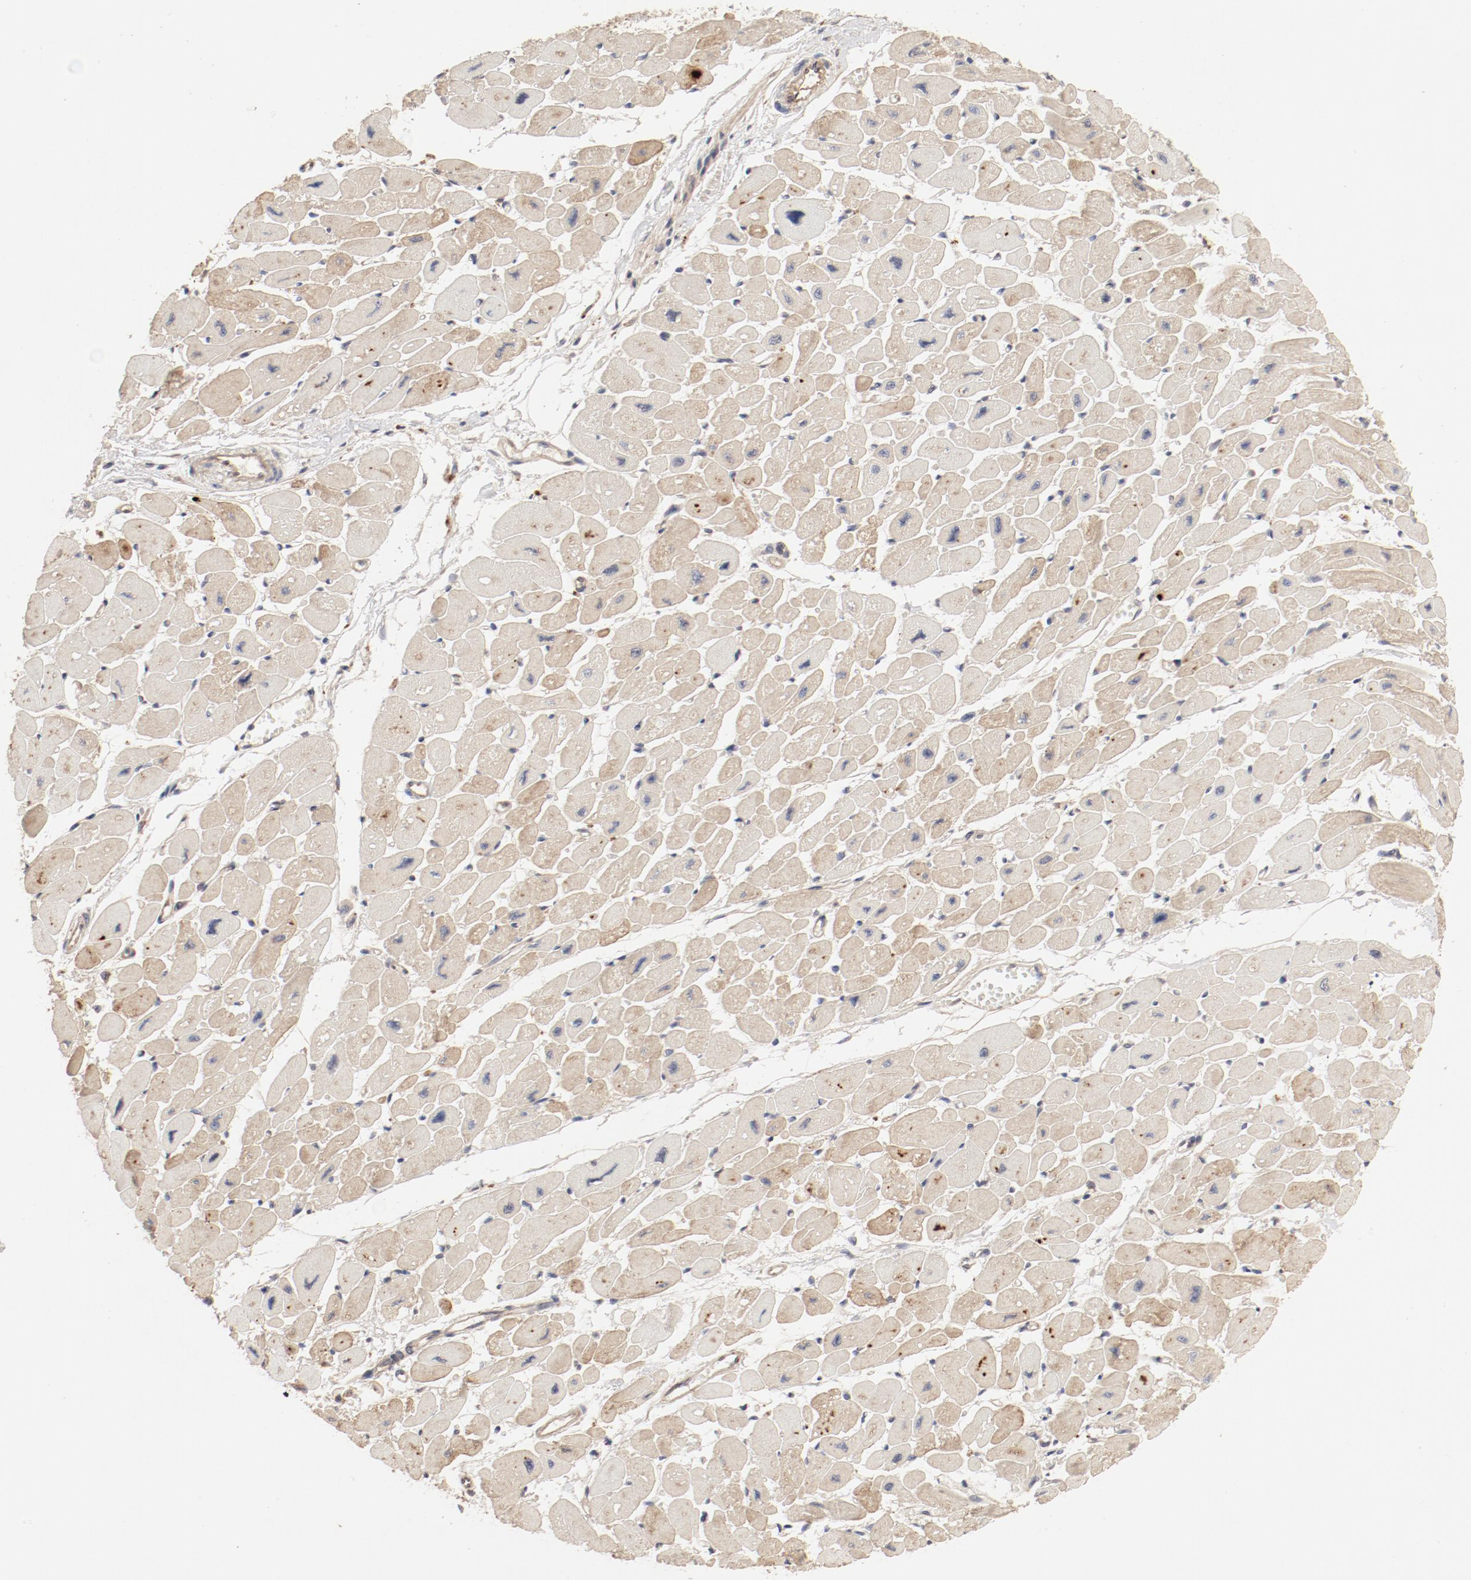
{"staining": {"intensity": "moderate", "quantity": ">75%", "location": "cytoplasmic/membranous,nuclear"}, "tissue": "heart muscle", "cell_type": "Cardiomyocytes", "image_type": "normal", "snomed": [{"axis": "morphology", "description": "Normal tissue, NOS"}, {"axis": "topography", "description": "Heart"}], "caption": "Immunohistochemistry (IHC) photomicrograph of unremarkable heart muscle: human heart muscle stained using IHC shows medium levels of moderate protein expression localized specifically in the cytoplasmic/membranous,nuclear of cardiomyocytes, appearing as a cytoplasmic/membranous,nuclear brown color.", "gene": "IL3RA", "patient": {"sex": "female", "age": 54}}